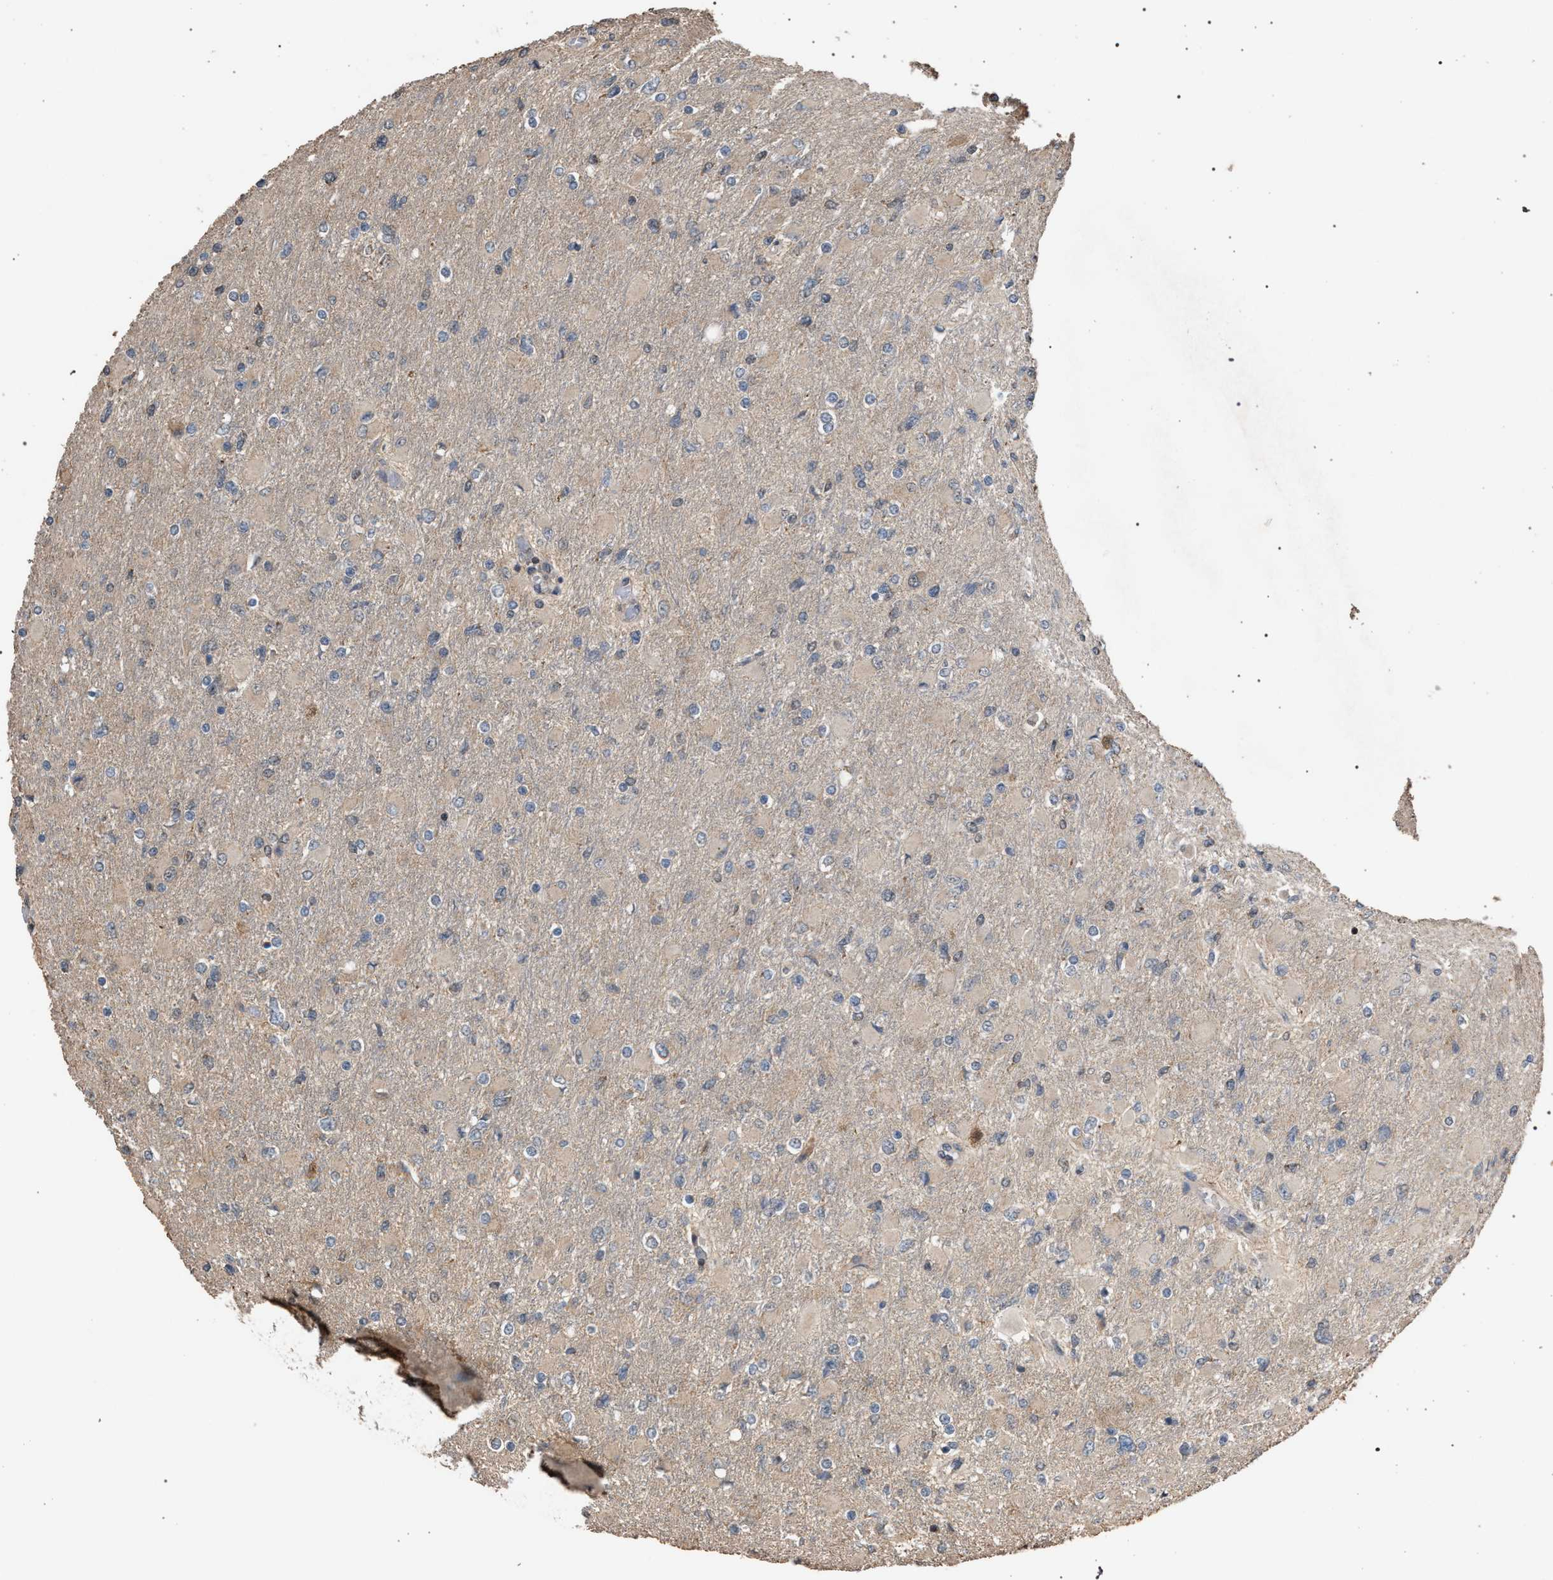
{"staining": {"intensity": "negative", "quantity": "none", "location": "none"}, "tissue": "glioma", "cell_type": "Tumor cells", "image_type": "cancer", "snomed": [{"axis": "morphology", "description": "Glioma, malignant, High grade"}, {"axis": "topography", "description": "Cerebral cortex"}], "caption": "This image is of glioma stained with immunohistochemistry to label a protein in brown with the nuclei are counter-stained blue. There is no staining in tumor cells.", "gene": "NAA35", "patient": {"sex": "female", "age": 36}}